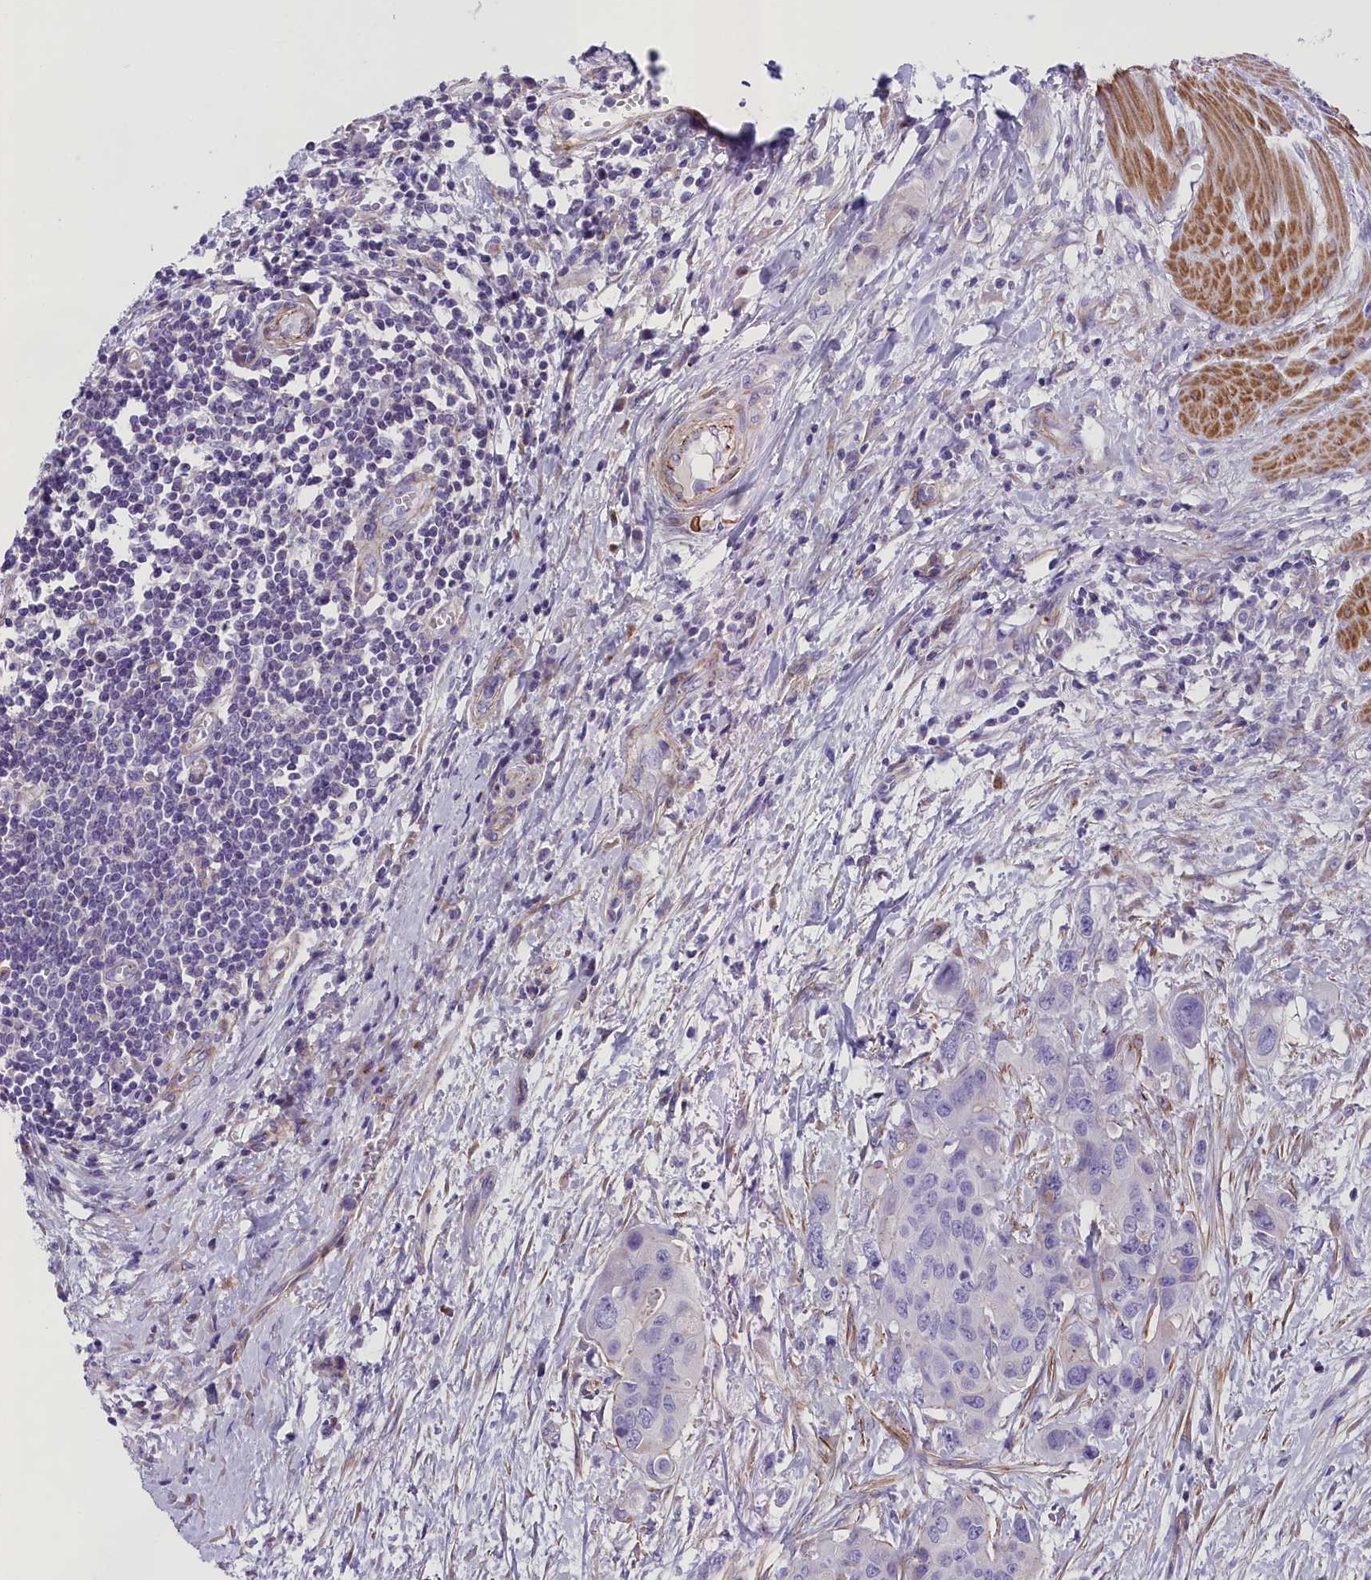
{"staining": {"intensity": "negative", "quantity": "none", "location": "none"}, "tissue": "colorectal cancer", "cell_type": "Tumor cells", "image_type": "cancer", "snomed": [{"axis": "morphology", "description": "Adenocarcinoma, NOS"}, {"axis": "topography", "description": "Colon"}], "caption": "Colorectal adenocarcinoma was stained to show a protein in brown. There is no significant positivity in tumor cells.", "gene": "GFRA1", "patient": {"sex": "male", "age": 77}}